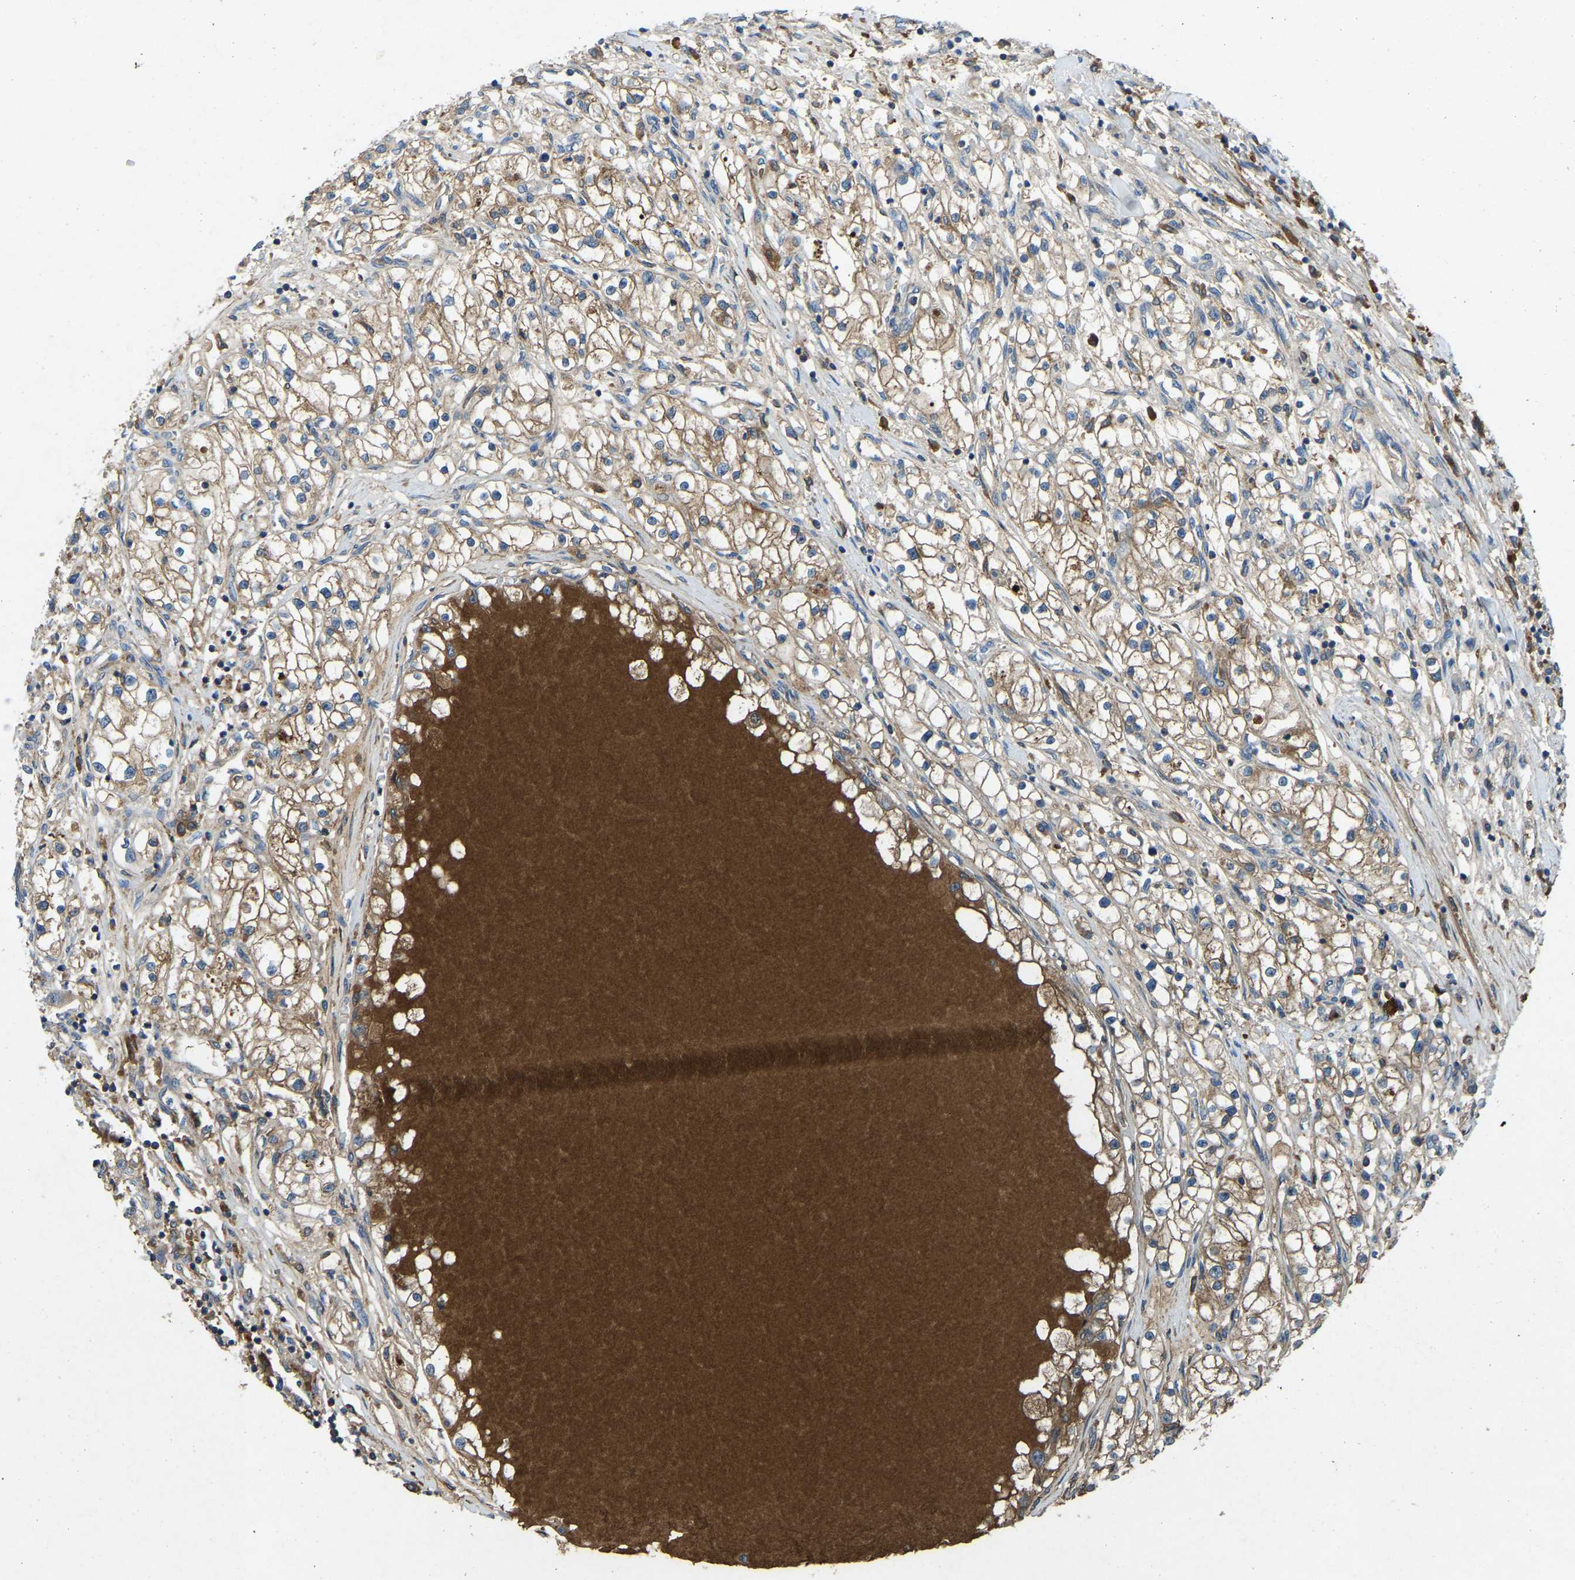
{"staining": {"intensity": "moderate", "quantity": ">75%", "location": "cytoplasmic/membranous"}, "tissue": "renal cancer", "cell_type": "Tumor cells", "image_type": "cancer", "snomed": [{"axis": "morphology", "description": "Adenocarcinoma, NOS"}, {"axis": "topography", "description": "Kidney"}], "caption": "A brown stain labels moderate cytoplasmic/membranous expression of a protein in adenocarcinoma (renal) tumor cells.", "gene": "ATP8B1", "patient": {"sex": "male", "age": 68}}